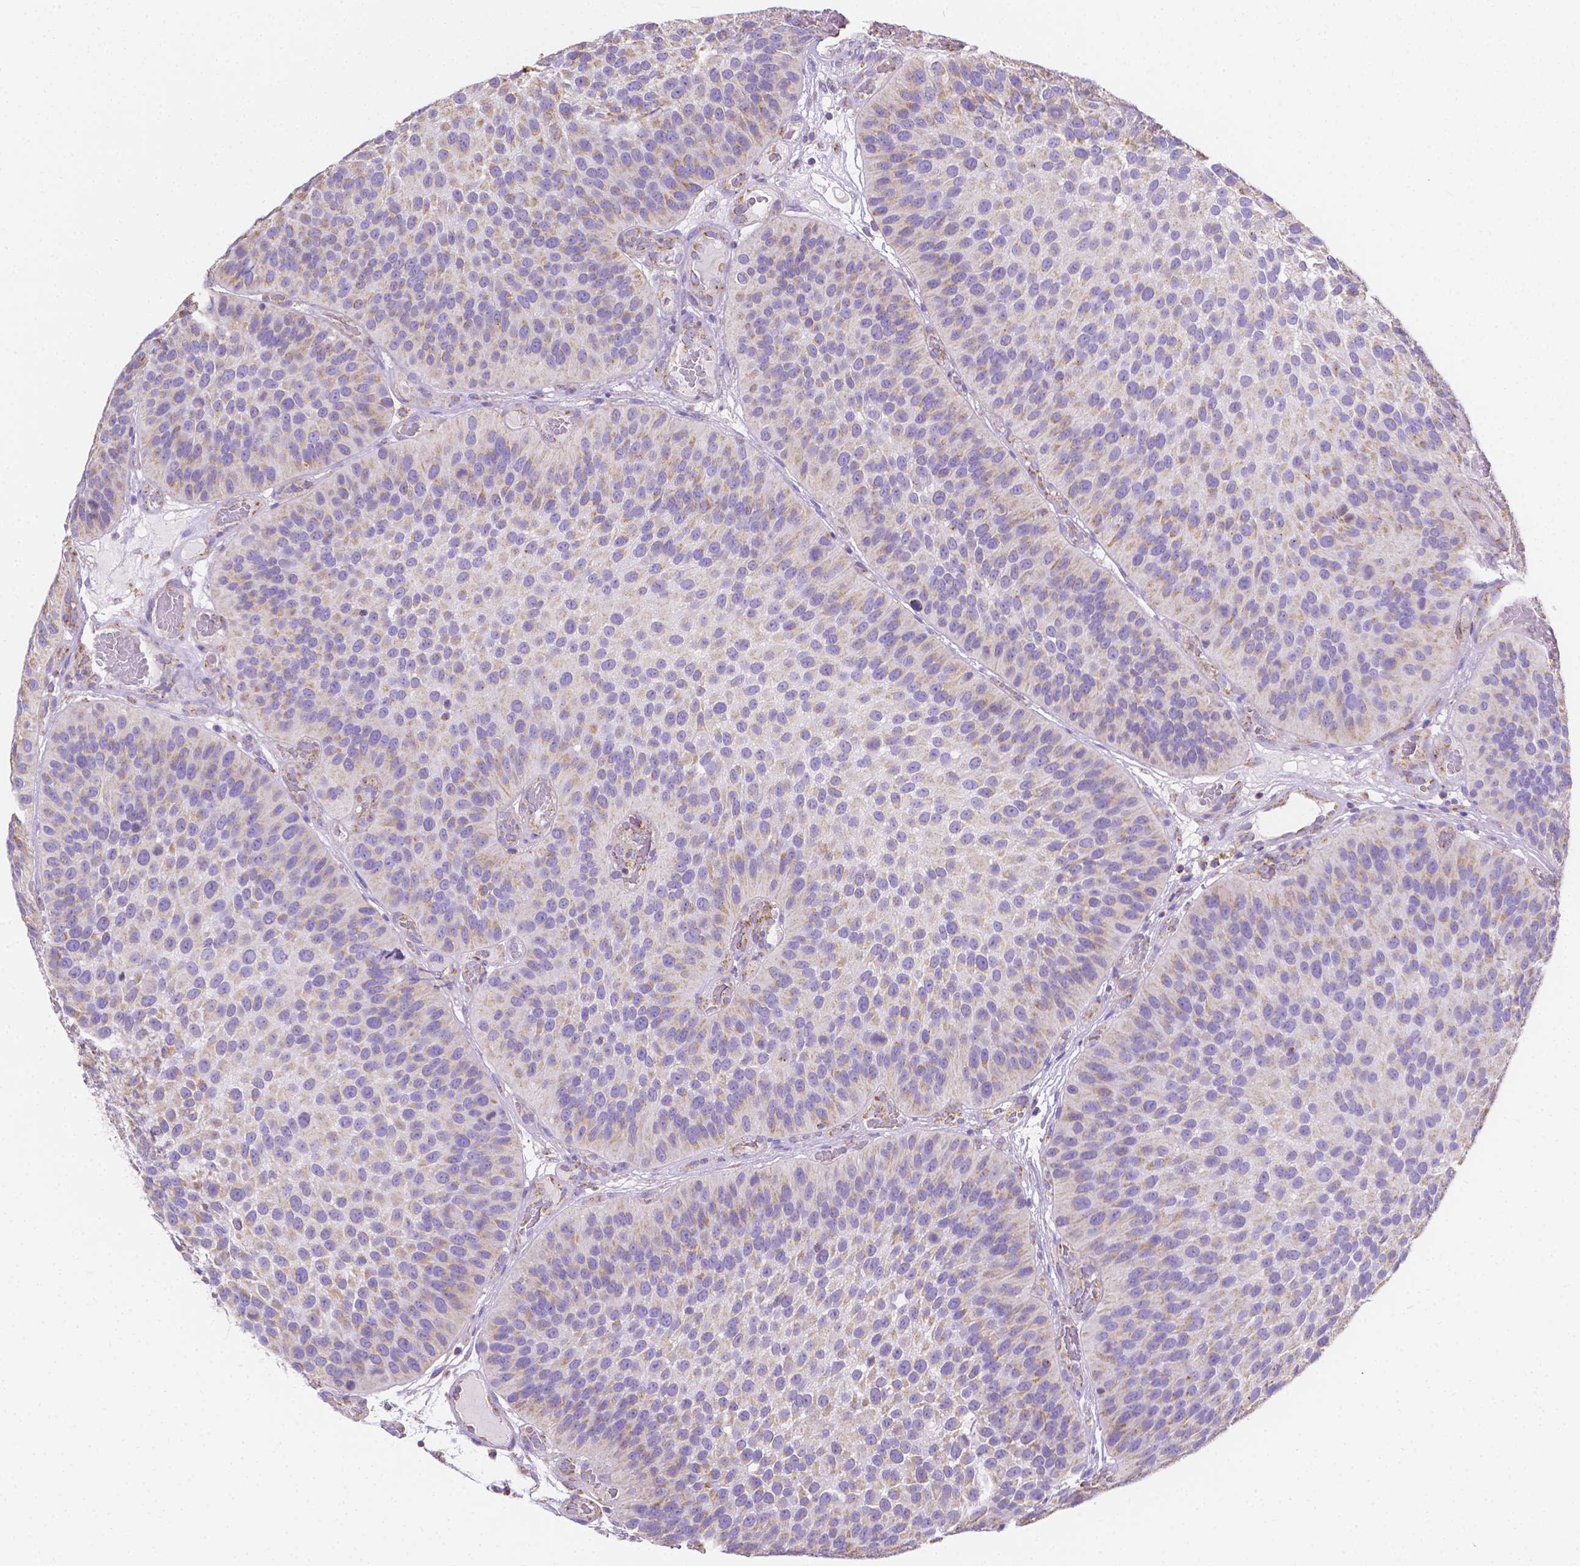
{"staining": {"intensity": "weak", "quantity": "25%-75%", "location": "cytoplasmic/membranous"}, "tissue": "urothelial cancer", "cell_type": "Tumor cells", "image_type": "cancer", "snomed": [{"axis": "morphology", "description": "Urothelial carcinoma, Low grade"}, {"axis": "topography", "description": "Urinary bladder"}], "caption": "Protein expression analysis of low-grade urothelial carcinoma displays weak cytoplasmic/membranous positivity in approximately 25%-75% of tumor cells.", "gene": "SGTB", "patient": {"sex": "male", "age": 76}}